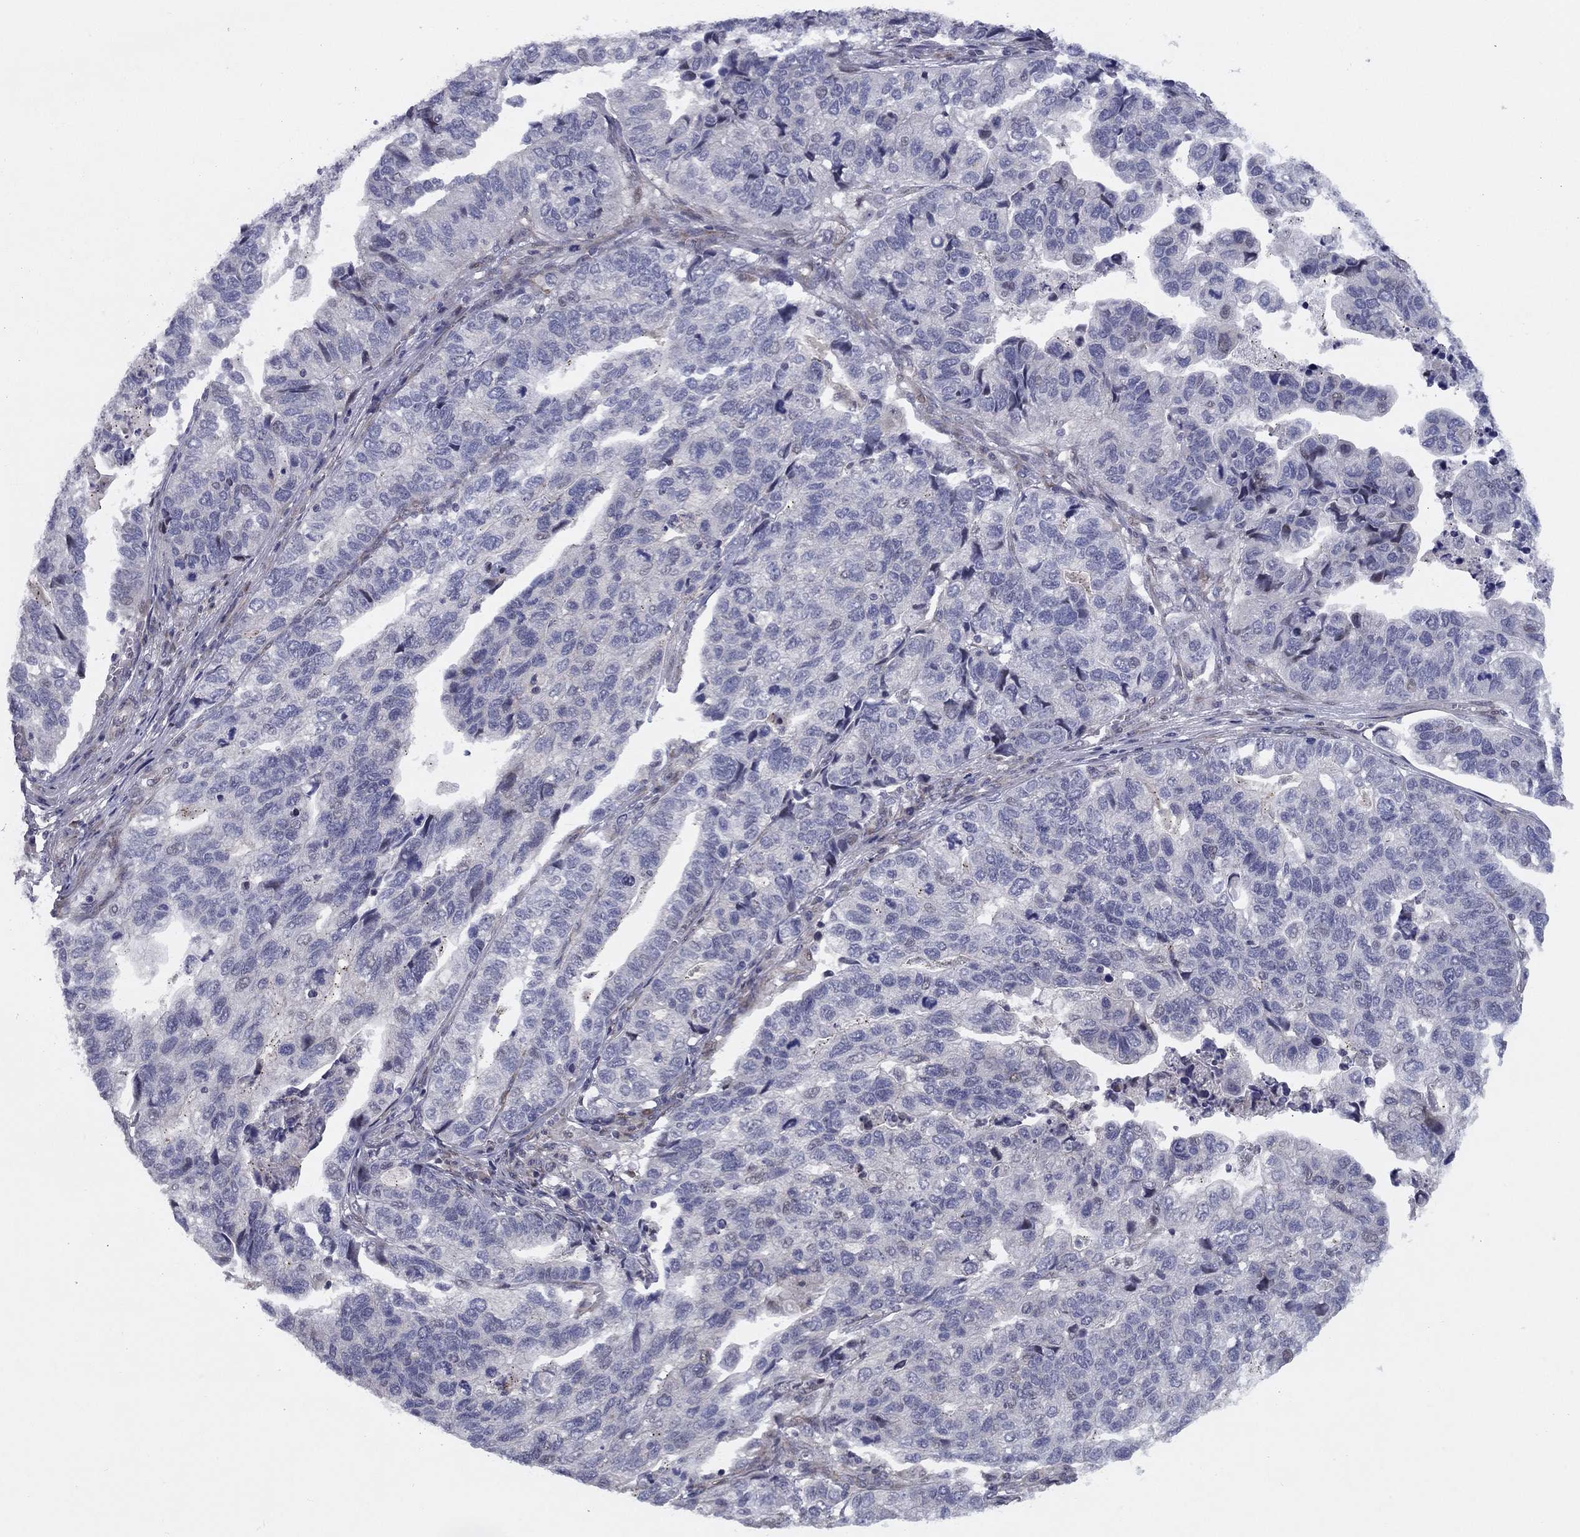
{"staining": {"intensity": "negative", "quantity": "none", "location": "none"}, "tissue": "stomach cancer", "cell_type": "Tumor cells", "image_type": "cancer", "snomed": [{"axis": "morphology", "description": "Adenocarcinoma, NOS"}, {"axis": "topography", "description": "Stomach, upper"}], "caption": "This is an immunohistochemistry (IHC) photomicrograph of human stomach adenocarcinoma. There is no expression in tumor cells.", "gene": "DUSP7", "patient": {"sex": "female", "age": 67}}